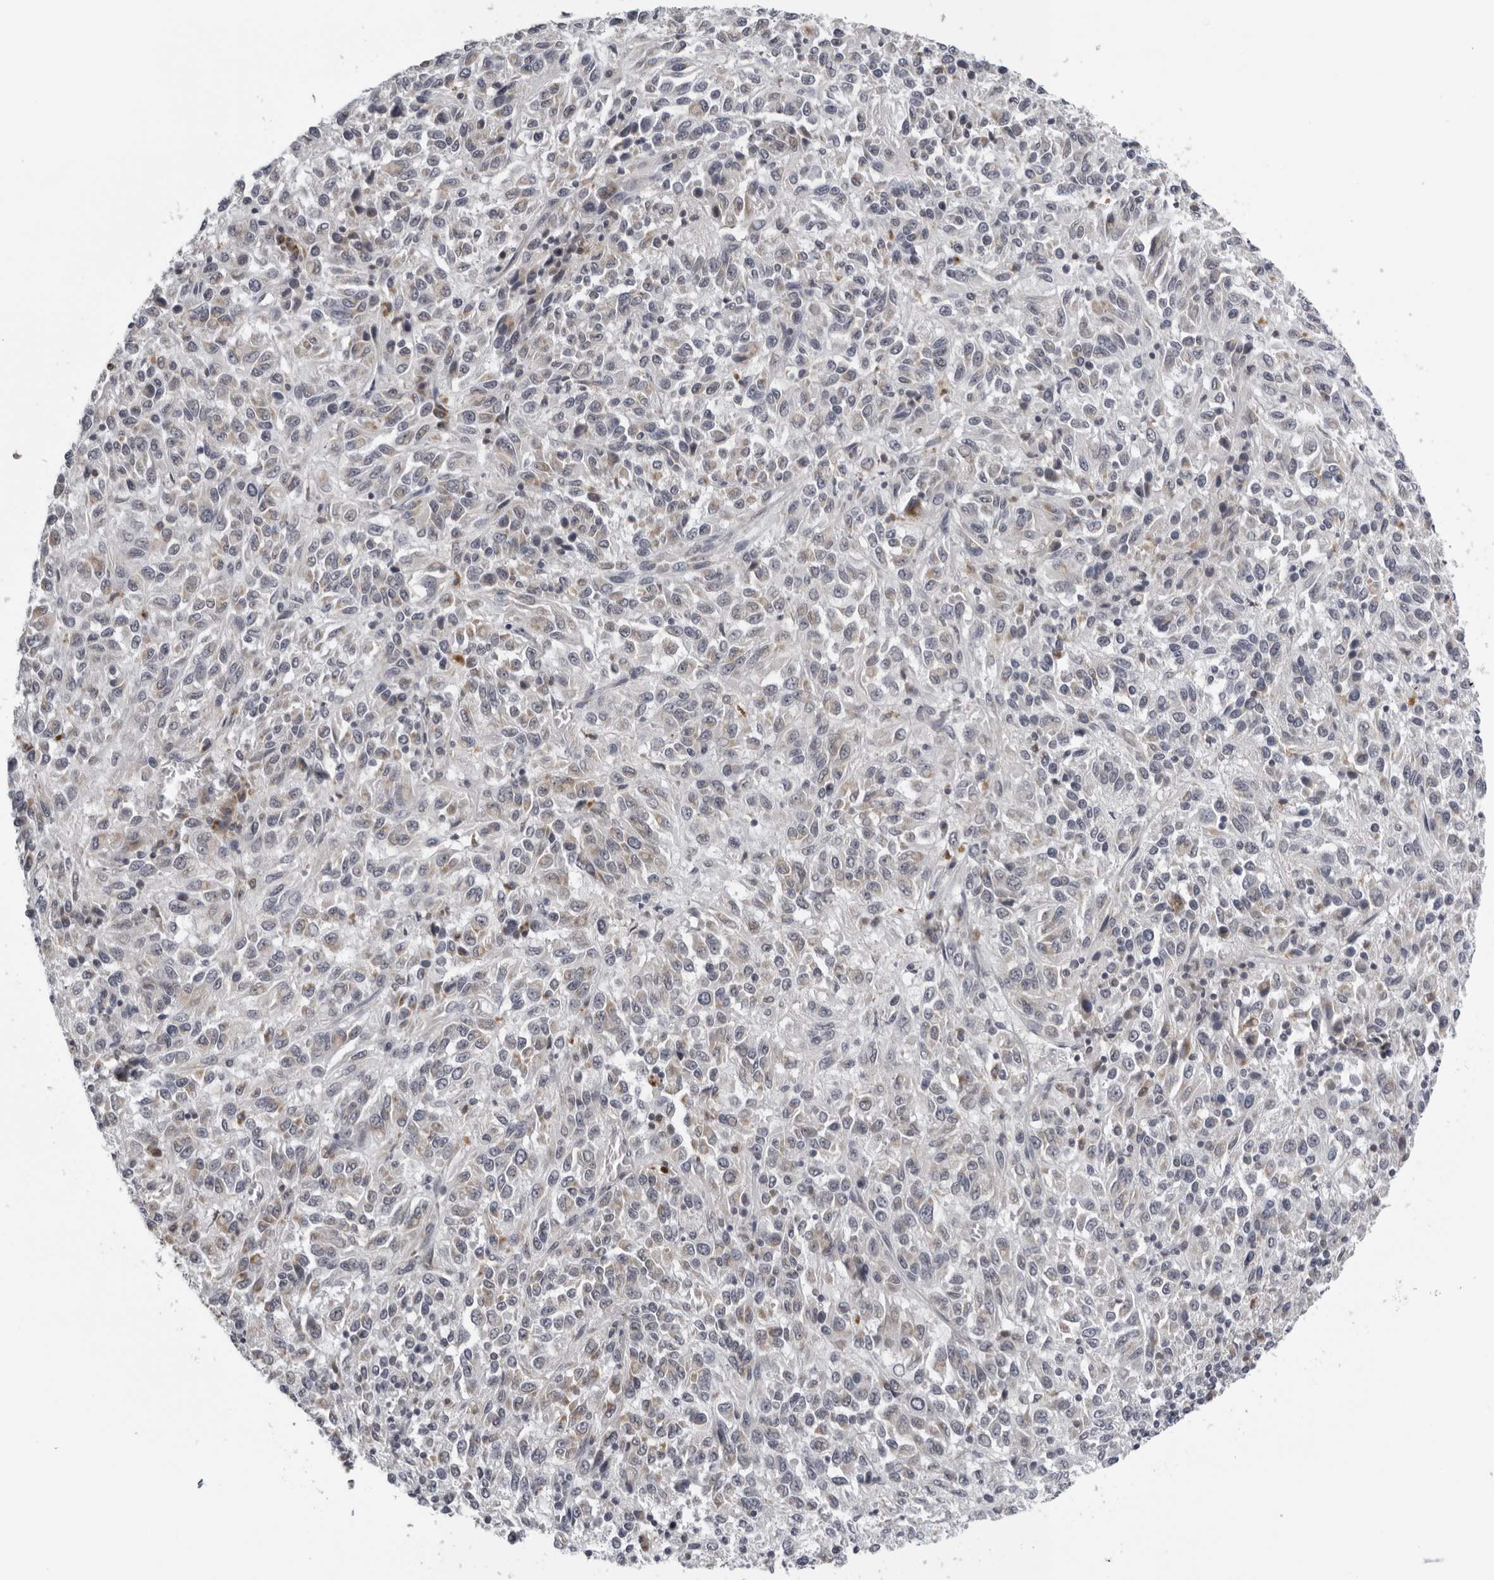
{"staining": {"intensity": "weak", "quantity": "<25%", "location": "cytoplasmic/membranous"}, "tissue": "melanoma", "cell_type": "Tumor cells", "image_type": "cancer", "snomed": [{"axis": "morphology", "description": "Malignant melanoma, Metastatic site"}, {"axis": "topography", "description": "Lung"}], "caption": "Tumor cells show no significant protein staining in melanoma. Nuclei are stained in blue.", "gene": "CPT2", "patient": {"sex": "male", "age": 64}}